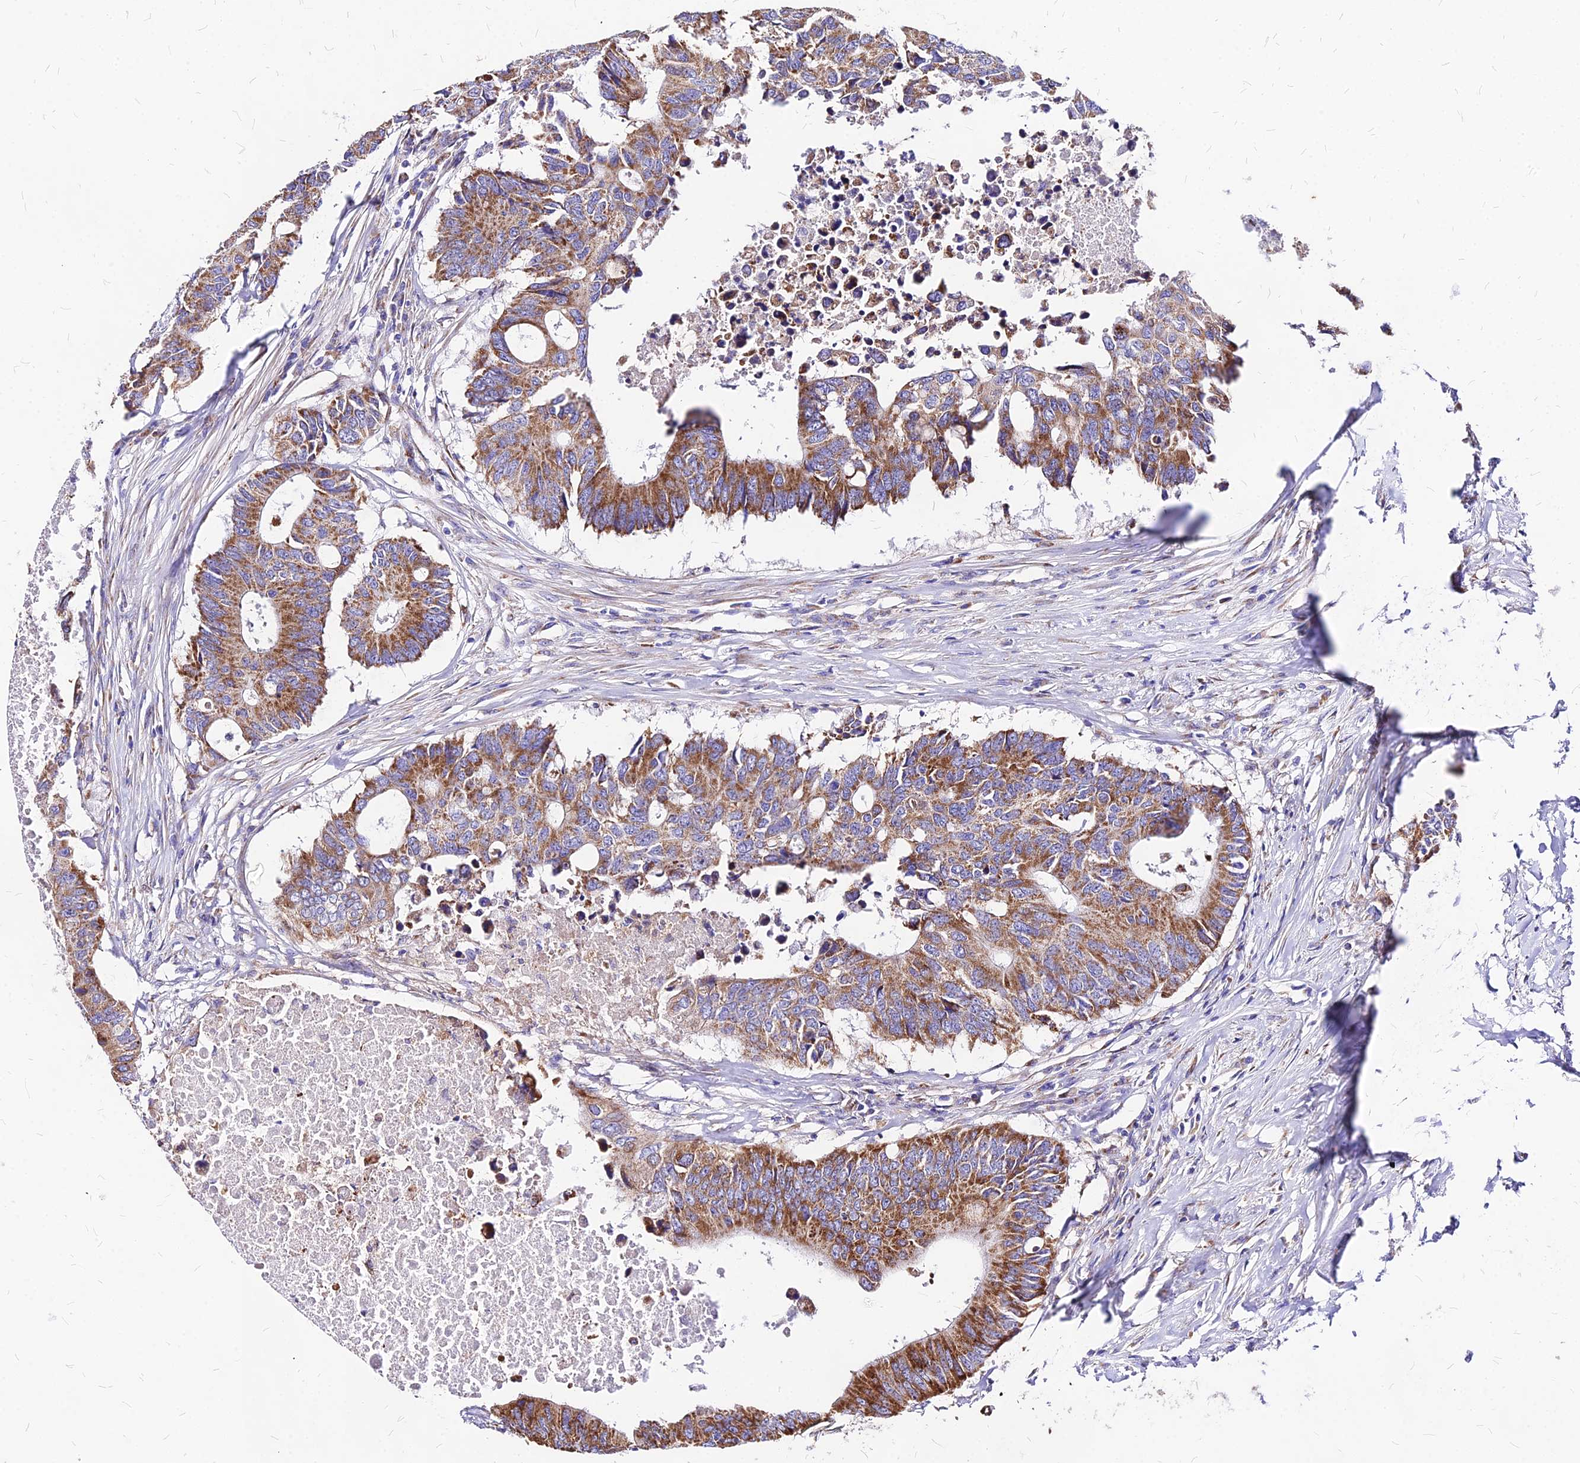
{"staining": {"intensity": "moderate", "quantity": ">75%", "location": "cytoplasmic/membranous"}, "tissue": "colorectal cancer", "cell_type": "Tumor cells", "image_type": "cancer", "snomed": [{"axis": "morphology", "description": "Adenocarcinoma, NOS"}, {"axis": "topography", "description": "Colon"}], "caption": "Human colorectal cancer (adenocarcinoma) stained with a brown dye shows moderate cytoplasmic/membranous positive expression in approximately >75% of tumor cells.", "gene": "MRPL3", "patient": {"sex": "male", "age": 71}}